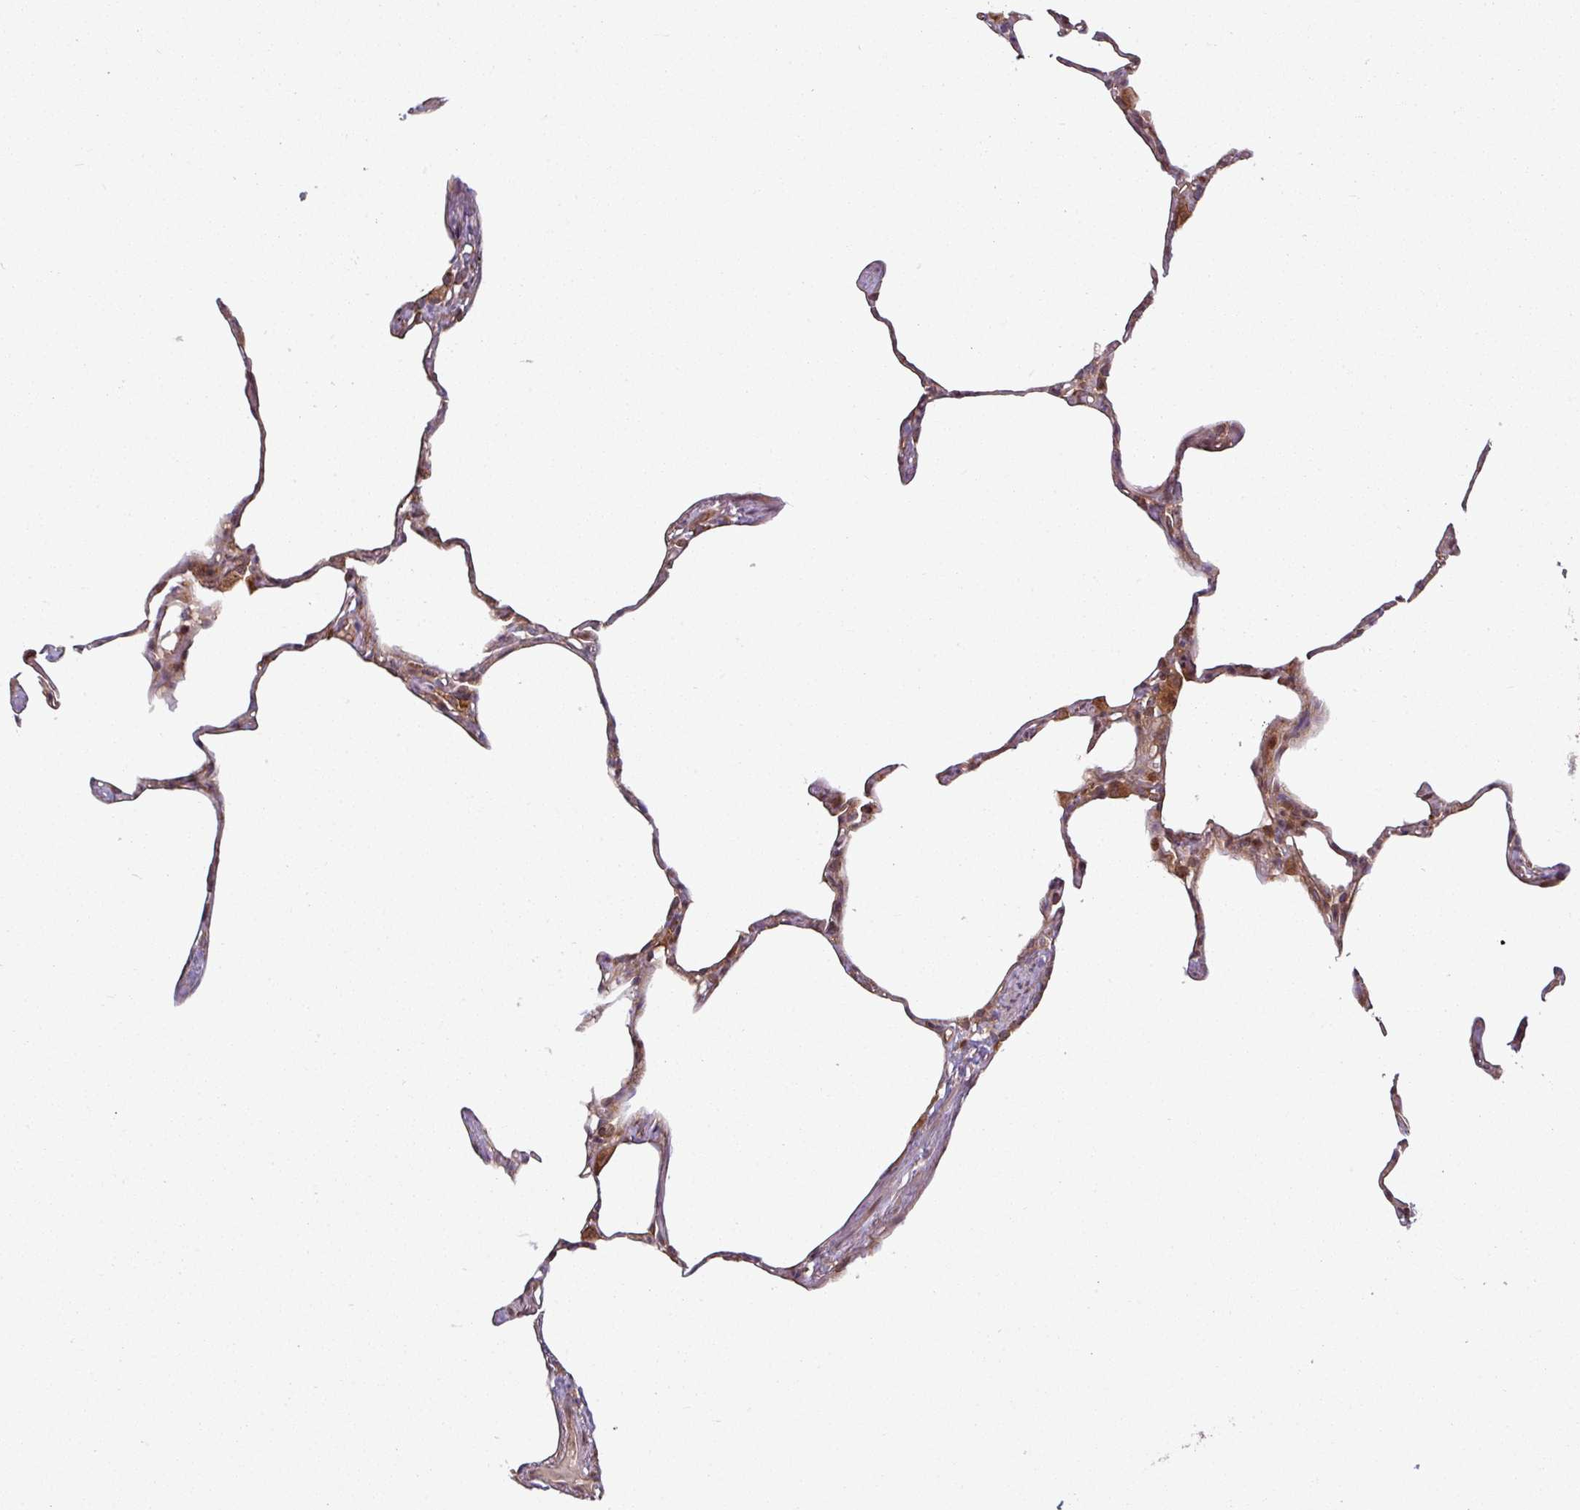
{"staining": {"intensity": "moderate", "quantity": "25%-75%", "location": "cytoplasmic/membranous"}, "tissue": "lung", "cell_type": "Alveolar cells", "image_type": "normal", "snomed": [{"axis": "morphology", "description": "Normal tissue, NOS"}, {"axis": "topography", "description": "Lung"}], "caption": "Immunohistochemical staining of normal lung exhibits moderate cytoplasmic/membranous protein expression in about 25%-75% of alveolar cells.", "gene": "RAB5A", "patient": {"sex": "male", "age": 65}}